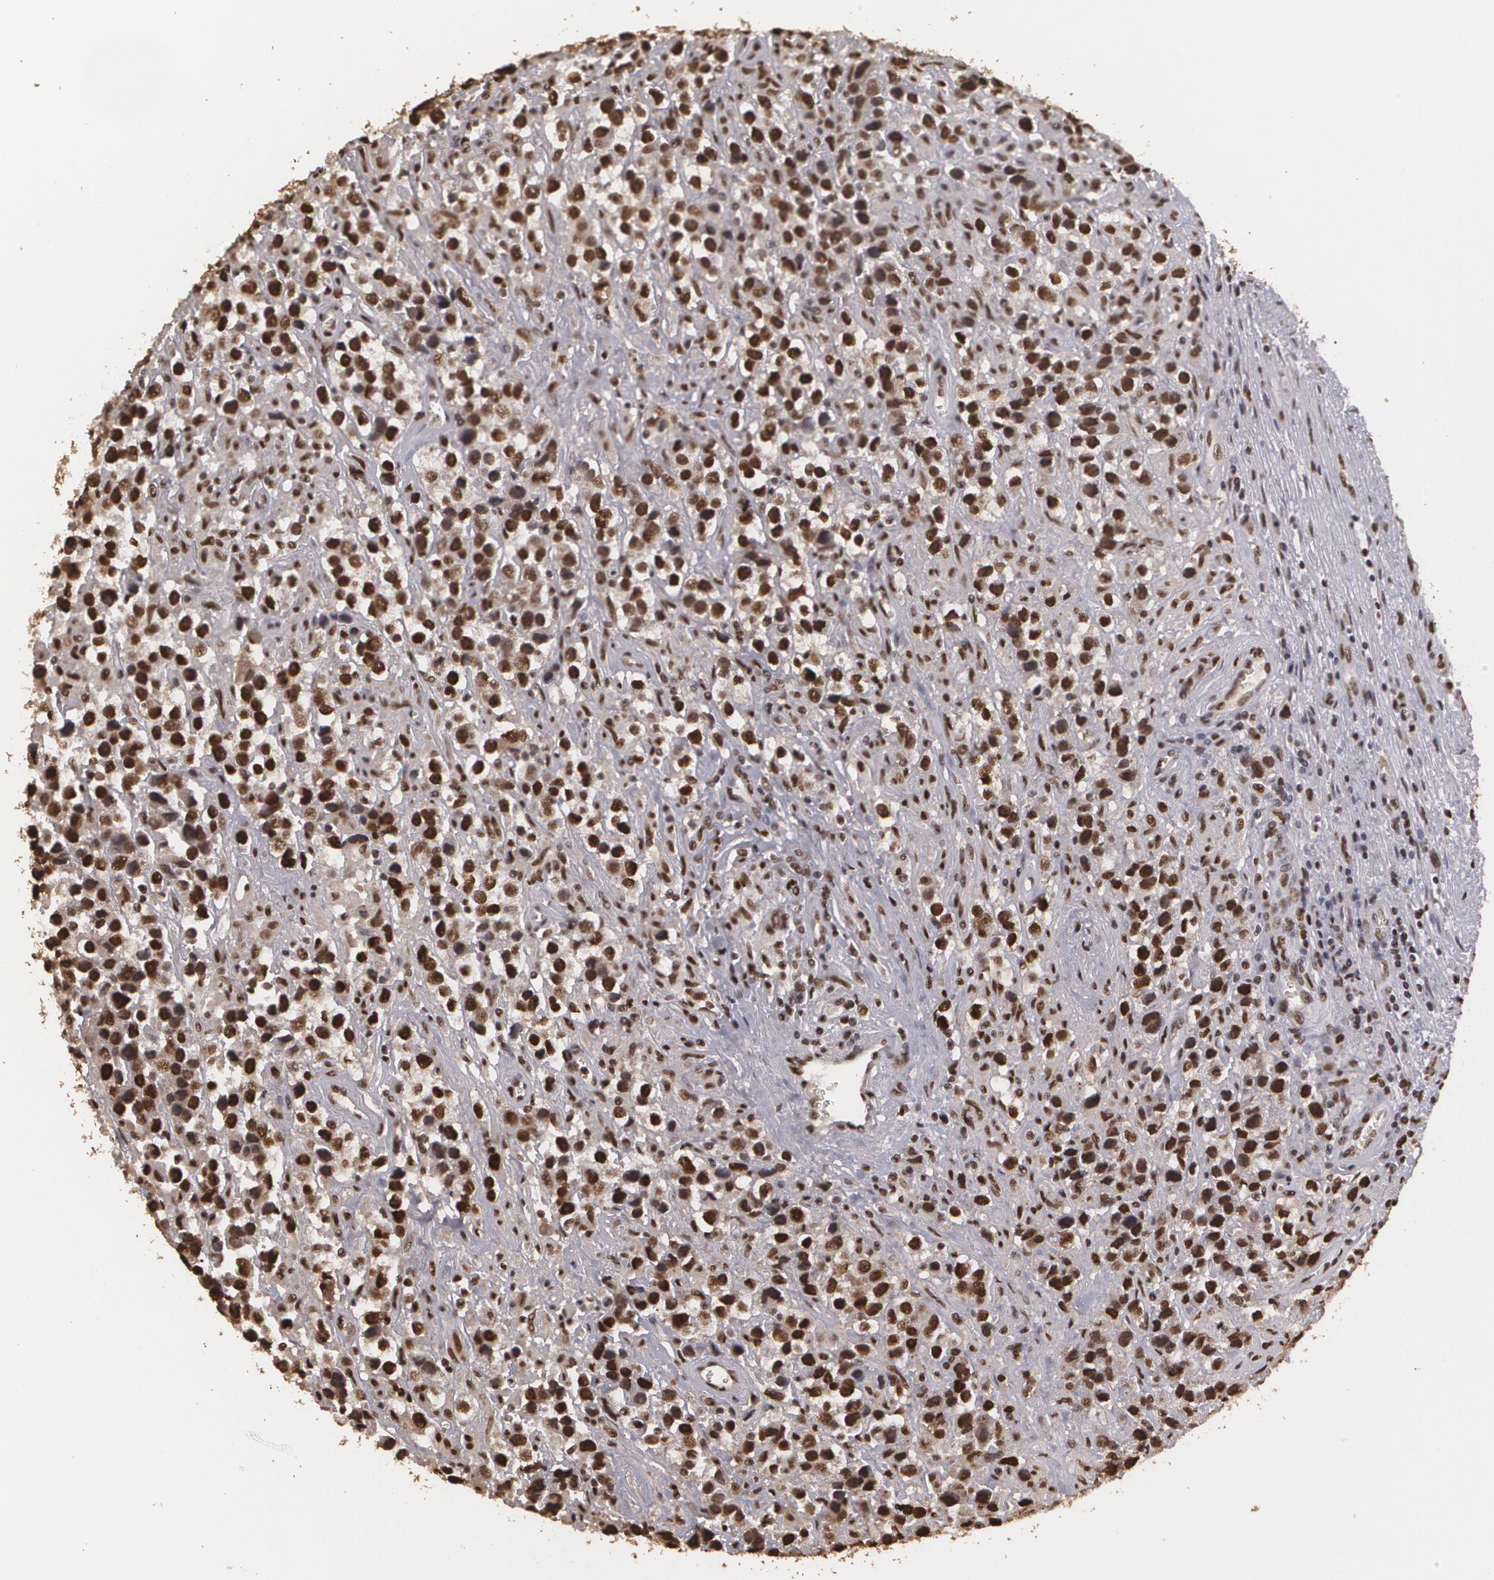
{"staining": {"intensity": "strong", "quantity": ">75%", "location": "nuclear"}, "tissue": "testis cancer", "cell_type": "Tumor cells", "image_type": "cancer", "snomed": [{"axis": "morphology", "description": "Seminoma, NOS"}, {"axis": "topography", "description": "Testis"}], "caption": "Immunohistochemistry (IHC) (DAB (3,3'-diaminobenzidine)) staining of human testis seminoma shows strong nuclear protein staining in approximately >75% of tumor cells.", "gene": "RCOR1", "patient": {"sex": "male", "age": 43}}